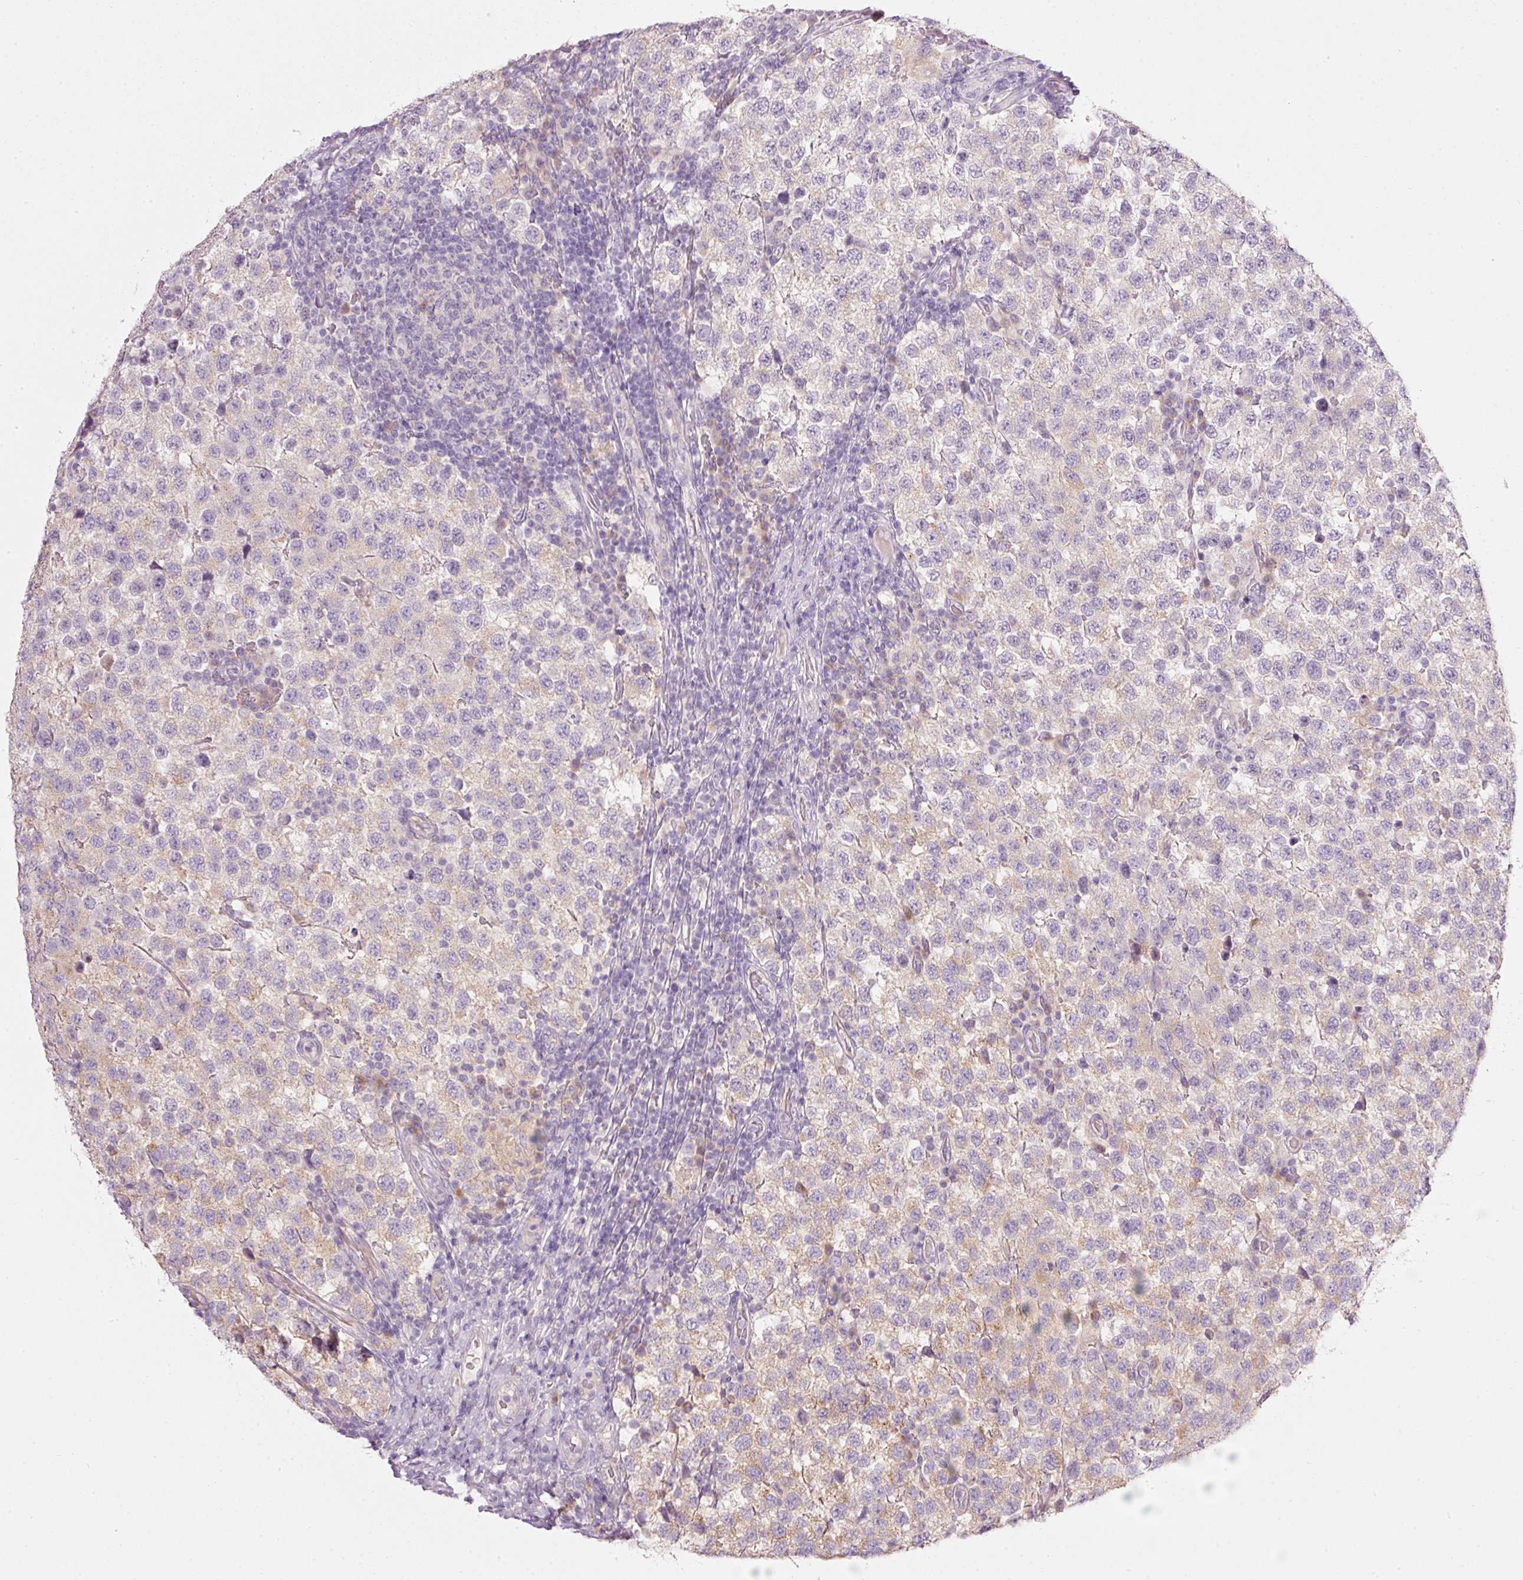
{"staining": {"intensity": "weak", "quantity": "<25%", "location": "cytoplasmic/membranous"}, "tissue": "testis cancer", "cell_type": "Tumor cells", "image_type": "cancer", "snomed": [{"axis": "morphology", "description": "Seminoma, NOS"}, {"axis": "topography", "description": "Testis"}], "caption": "Testis seminoma was stained to show a protein in brown. There is no significant staining in tumor cells.", "gene": "PDXDC1", "patient": {"sex": "male", "age": 34}}